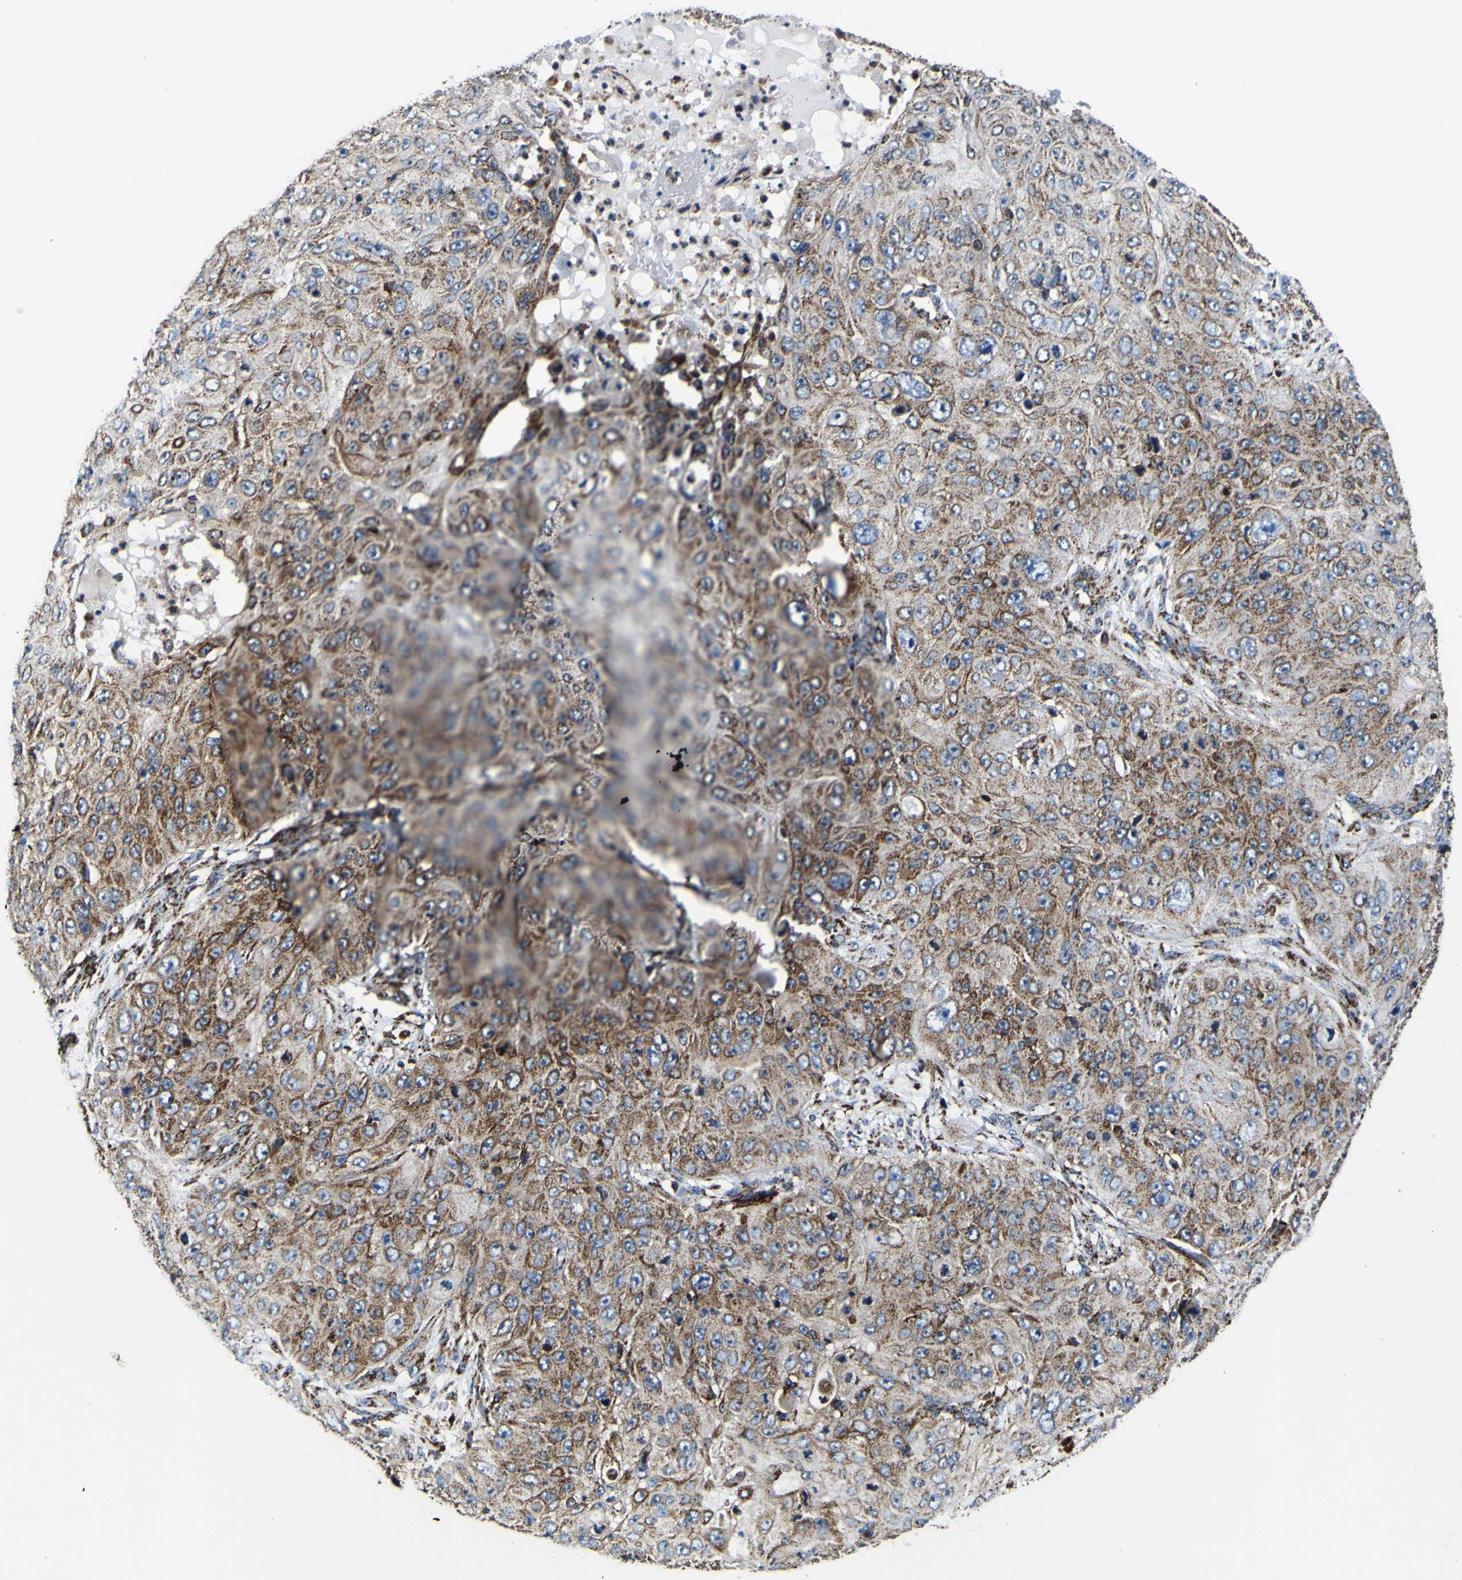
{"staining": {"intensity": "moderate", "quantity": ">75%", "location": "cytoplasmic/membranous"}, "tissue": "skin cancer", "cell_type": "Tumor cells", "image_type": "cancer", "snomed": [{"axis": "morphology", "description": "Squamous cell carcinoma, NOS"}, {"axis": "topography", "description": "Skin"}], "caption": "DAB (3,3'-diaminobenzidine) immunohistochemical staining of skin squamous cell carcinoma displays moderate cytoplasmic/membranous protein staining in about >75% of tumor cells. (DAB IHC, brown staining for protein, blue staining for nuclei).", "gene": "PTRH2", "patient": {"sex": "female", "age": 80}}